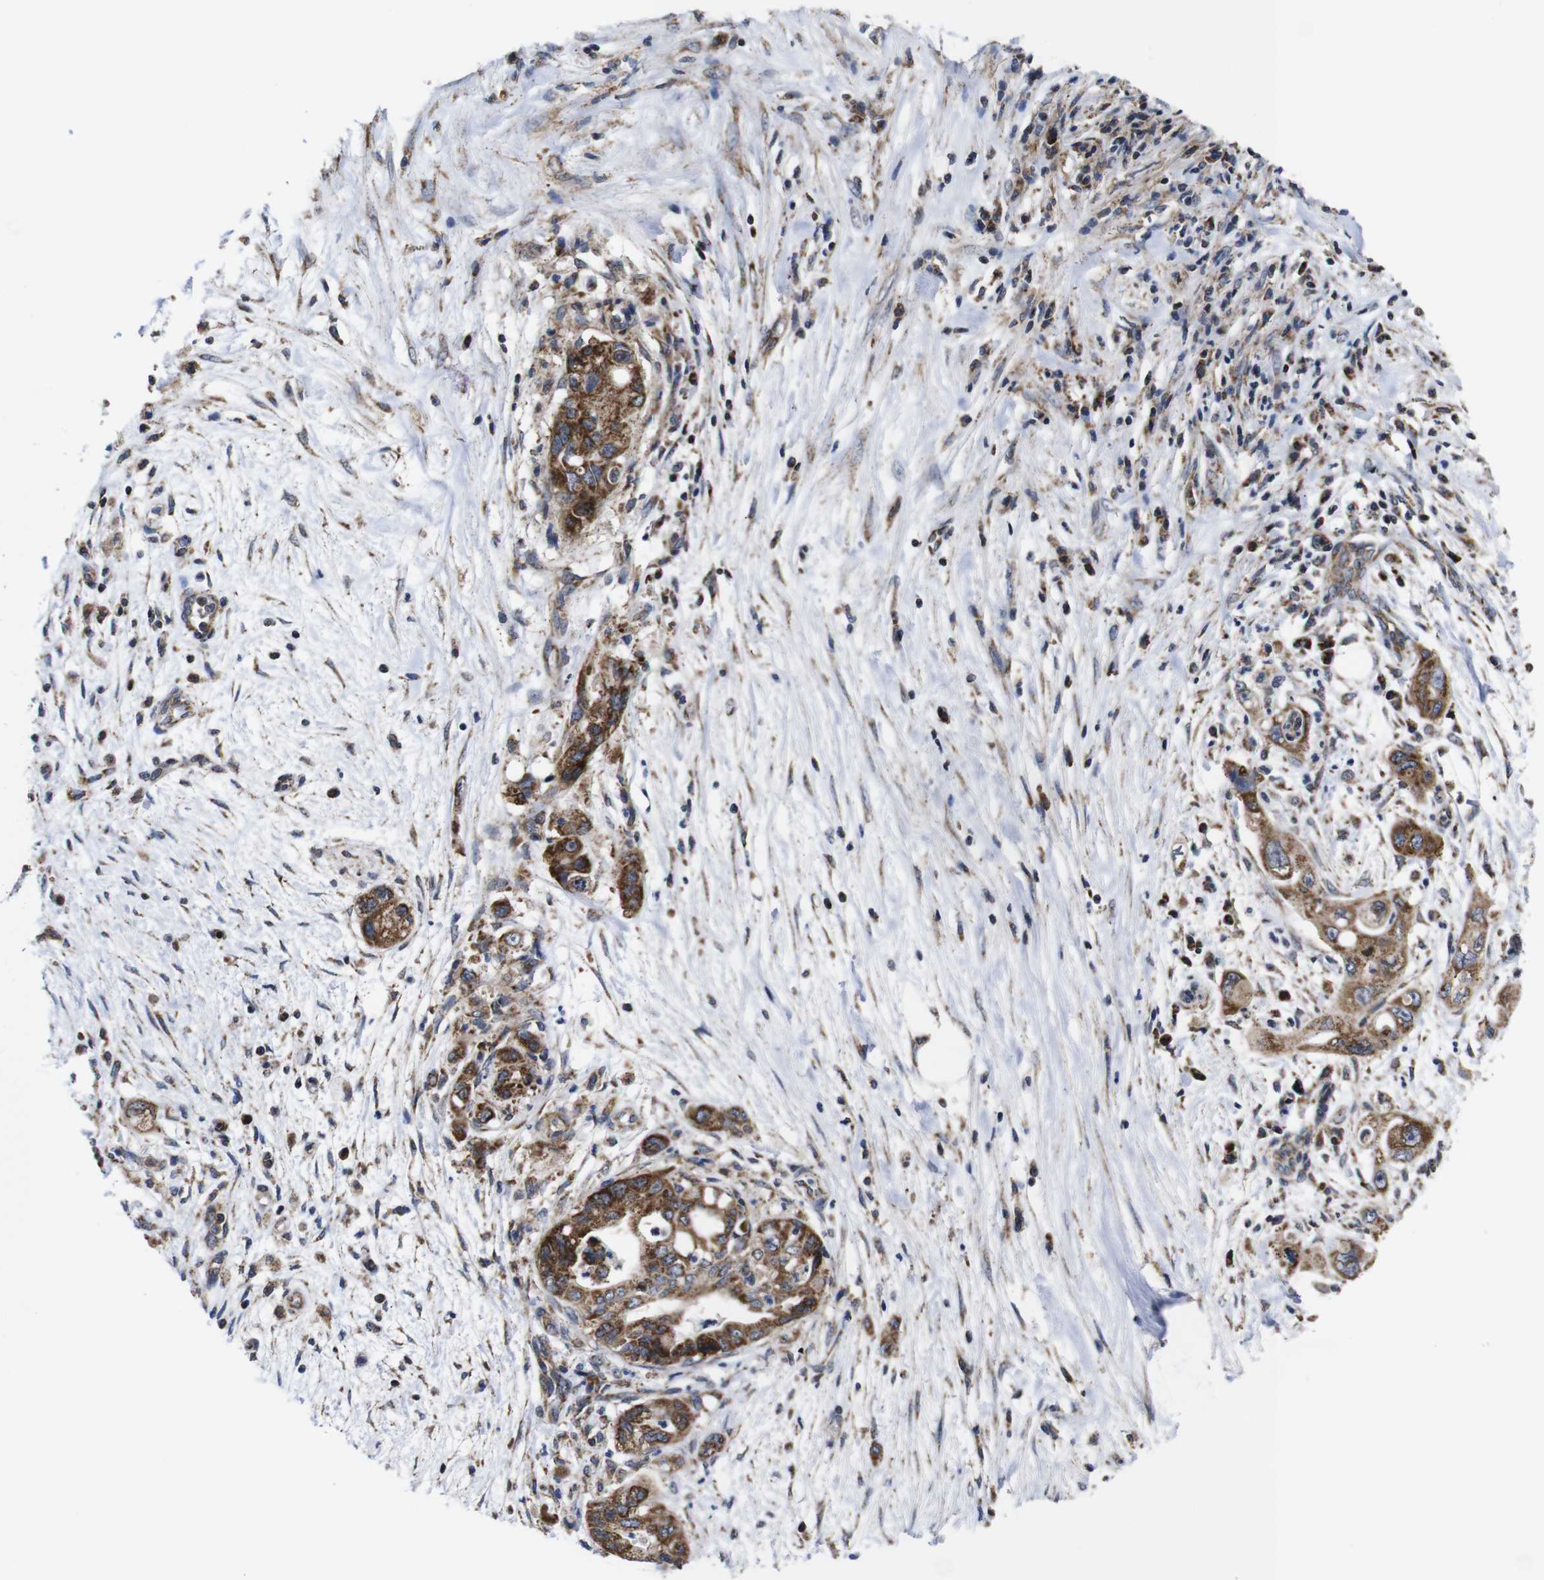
{"staining": {"intensity": "moderate", "quantity": ">75%", "location": "cytoplasmic/membranous"}, "tissue": "pancreatic cancer", "cell_type": "Tumor cells", "image_type": "cancer", "snomed": [{"axis": "morphology", "description": "Normal tissue, NOS"}, {"axis": "topography", "description": "Pancreas"}], "caption": "Tumor cells display medium levels of moderate cytoplasmic/membranous staining in about >75% of cells in human pancreatic cancer.", "gene": "C17orf80", "patient": {"sex": "male", "age": 42}}